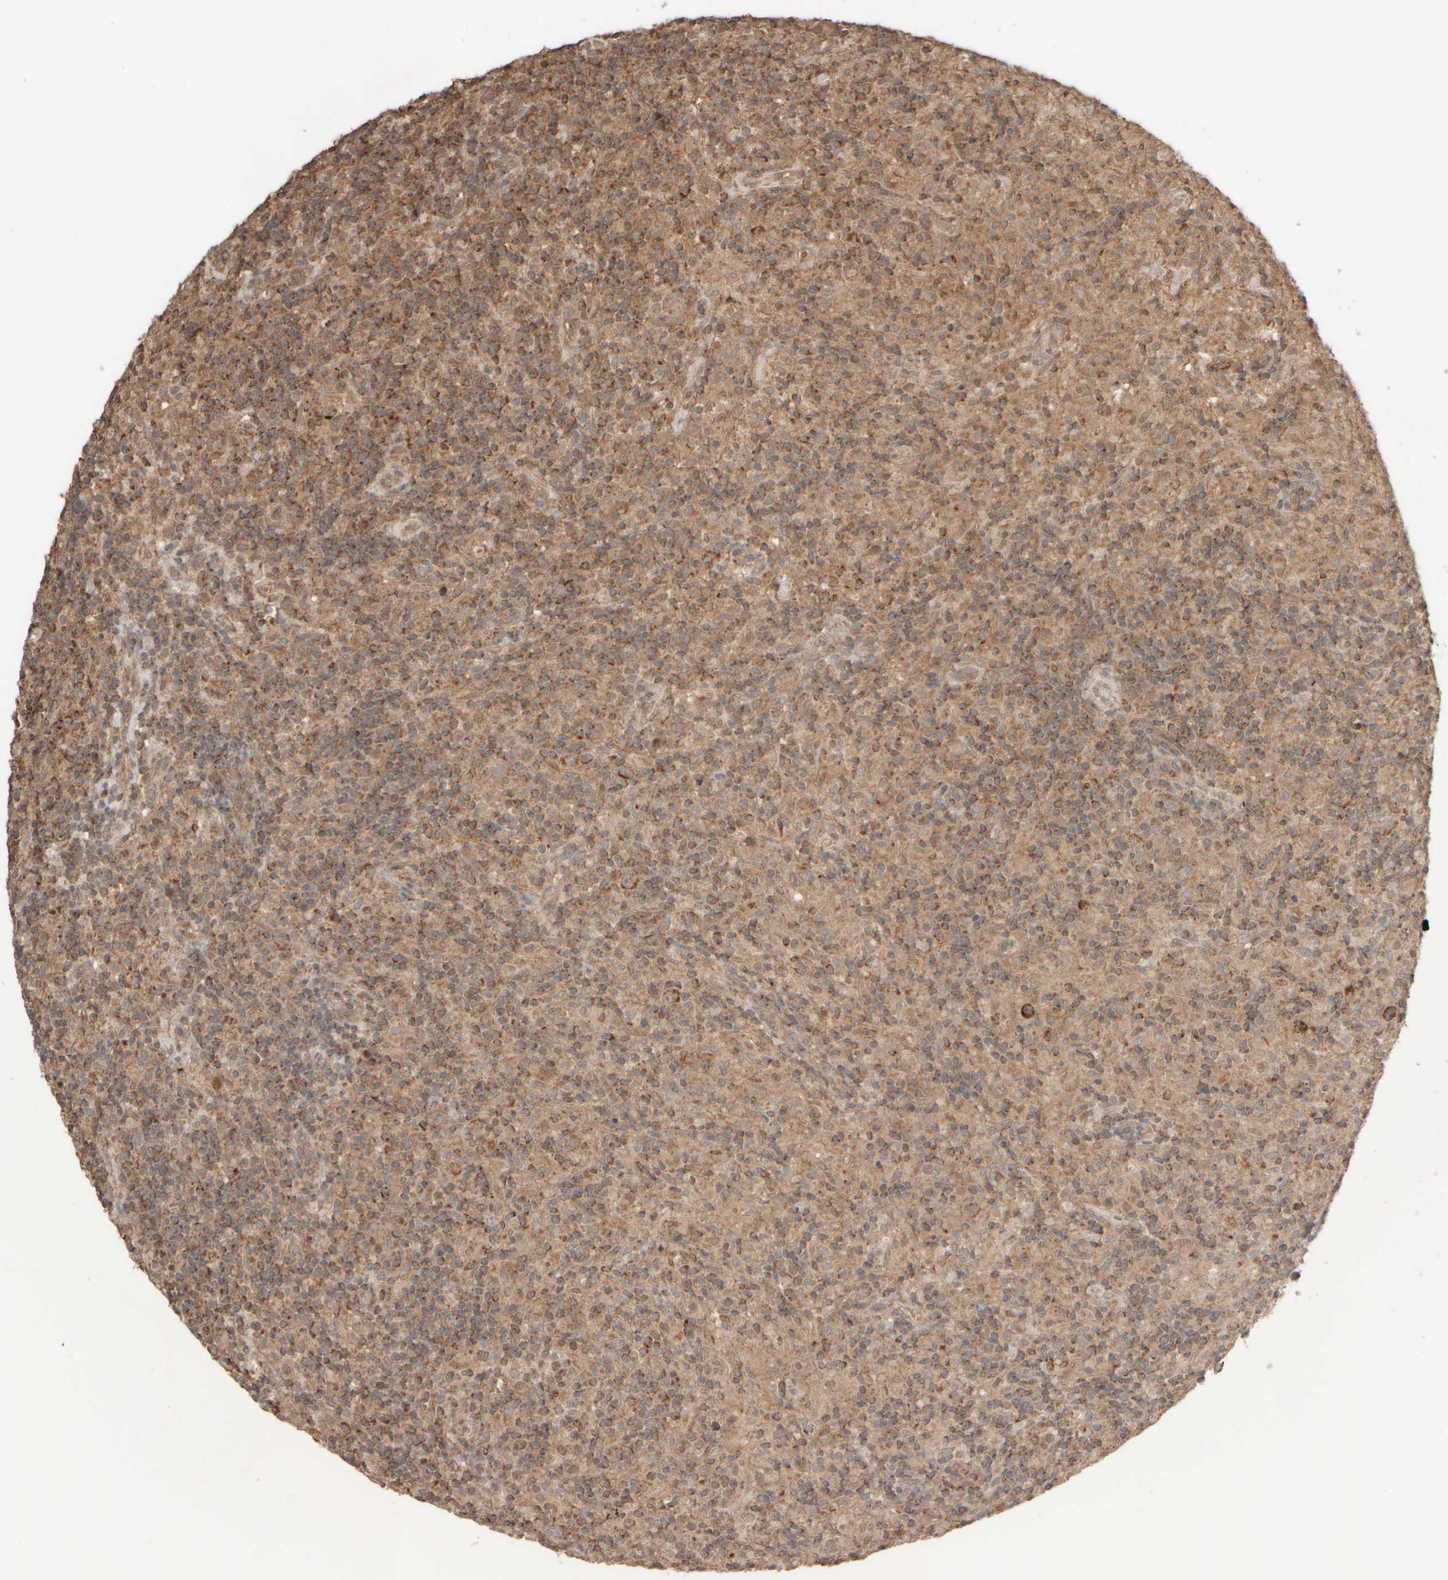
{"staining": {"intensity": "moderate", "quantity": ">75%", "location": "cytoplasmic/membranous"}, "tissue": "lymphoma", "cell_type": "Tumor cells", "image_type": "cancer", "snomed": [{"axis": "morphology", "description": "Hodgkin's disease, NOS"}, {"axis": "topography", "description": "Lymph node"}], "caption": "The photomicrograph exhibits a brown stain indicating the presence of a protein in the cytoplasmic/membranous of tumor cells in Hodgkin's disease.", "gene": "EIF2B3", "patient": {"sex": "male", "age": 70}}